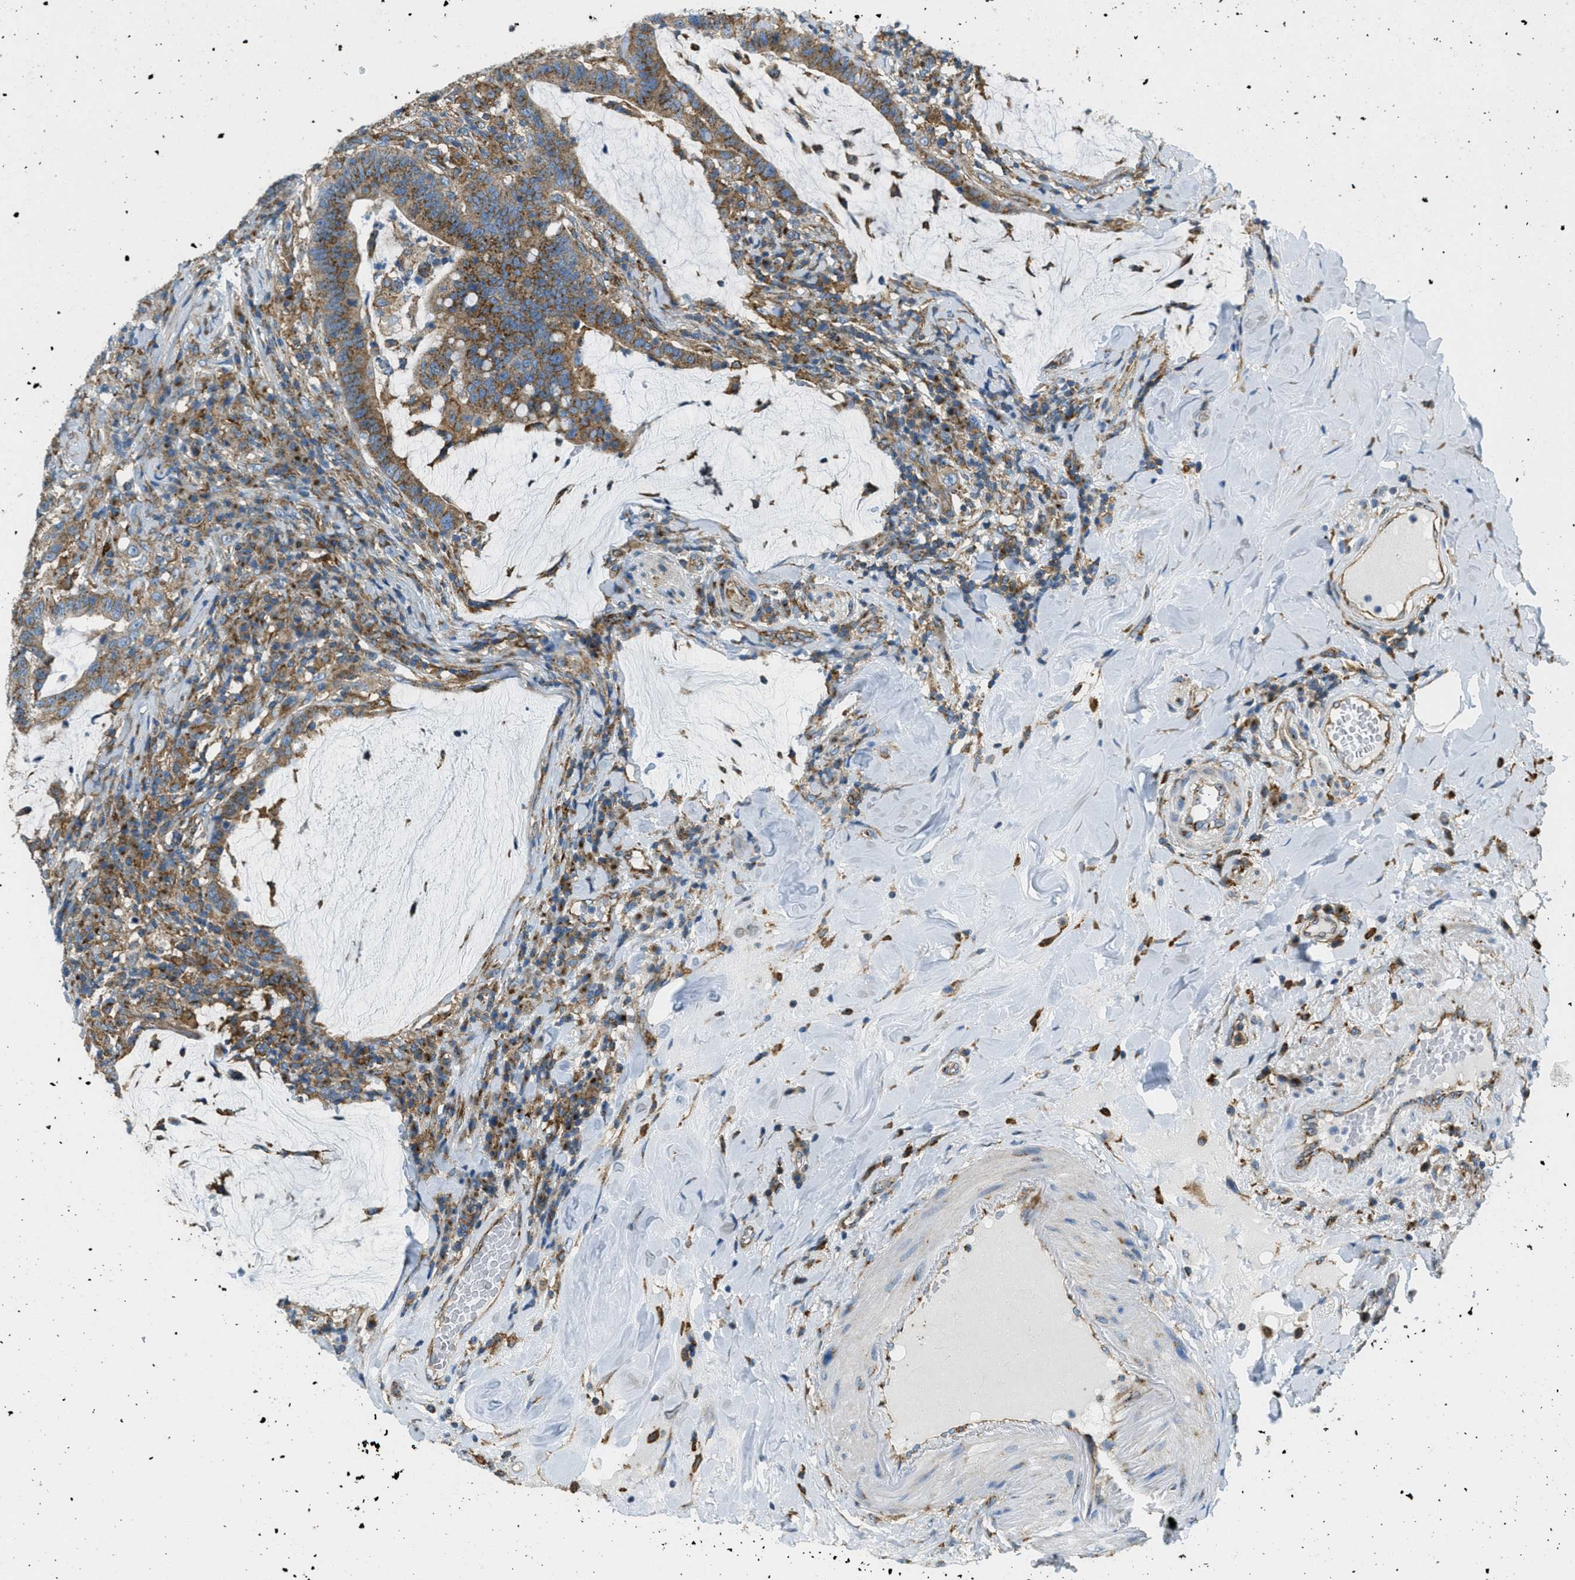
{"staining": {"intensity": "strong", "quantity": ">75%", "location": "cytoplasmic/membranous"}, "tissue": "colorectal cancer", "cell_type": "Tumor cells", "image_type": "cancer", "snomed": [{"axis": "morphology", "description": "Normal tissue, NOS"}, {"axis": "morphology", "description": "Adenocarcinoma, NOS"}, {"axis": "topography", "description": "Colon"}], "caption": "Tumor cells show high levels of strong cytoplasmic/membranous positivity in approximately >75% of cells in human colorectal cancer (adenocarcinoma).", "gene": "AP2B1", "patient": {"sex": "female", "age": 66}}